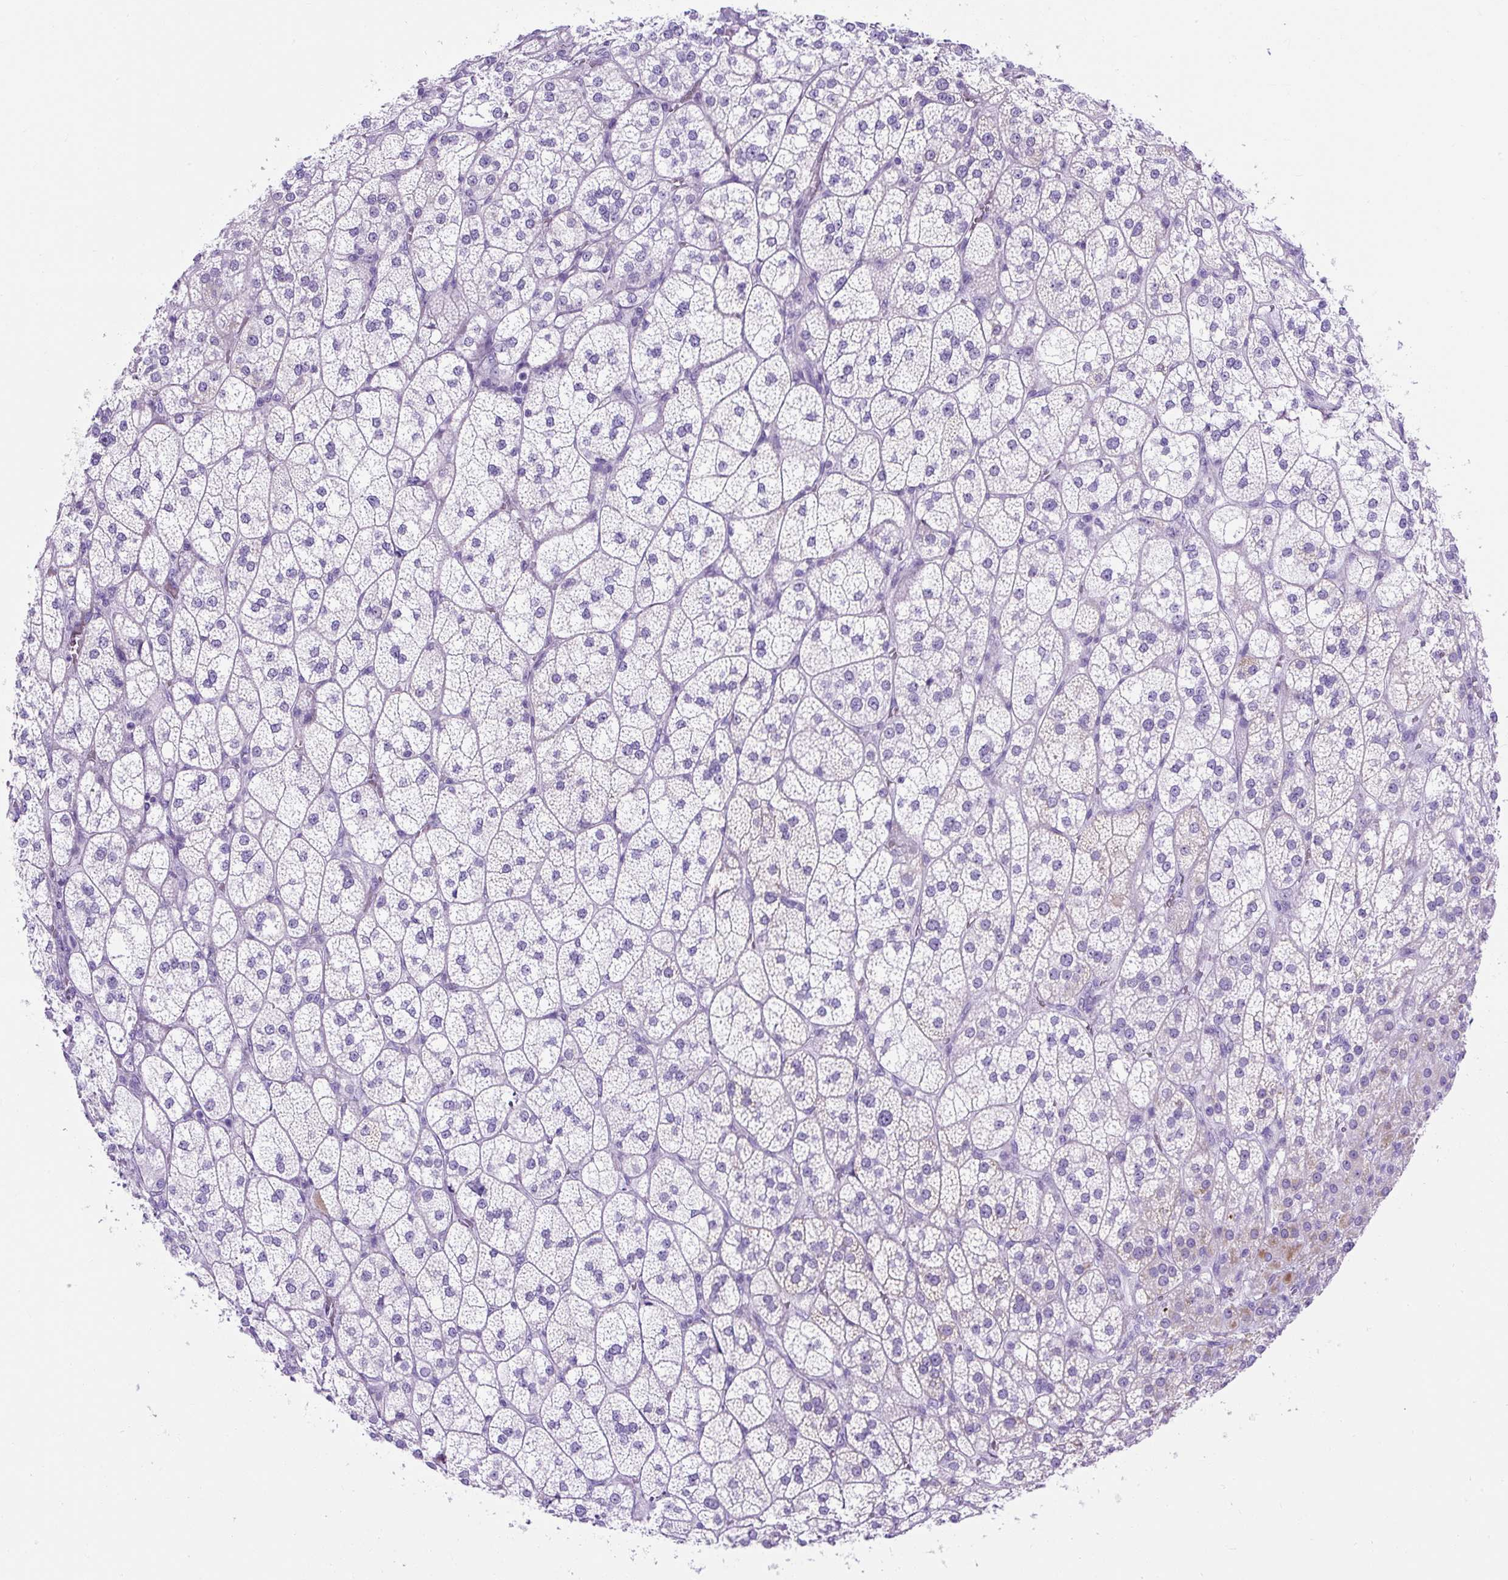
{"staining": {"intensity": "moderate", "quantity": "<25%", "location": "cytoplasmic/membranous"}, "tissue": "adrenal gland", "cell_type": "Glandular cells", "image_type": "normal", "snomed": [{"axis": "morphology", "description": "Normal tissue, NOS"}, {"axis": "topography", "description": "Adrenal gland"}], "caption": "Immunohistochemical staining of normal adrenal gland demonstrates low levels of moderate cytoplasmic/membranous positivity in about <25% of glandular cells. (DAB (3,3'-diaminobenzidine) IHC with brightfield microscopy, high magnification).", "gene": "KRT12", "patient": {"sex": "female", "age": 60}}